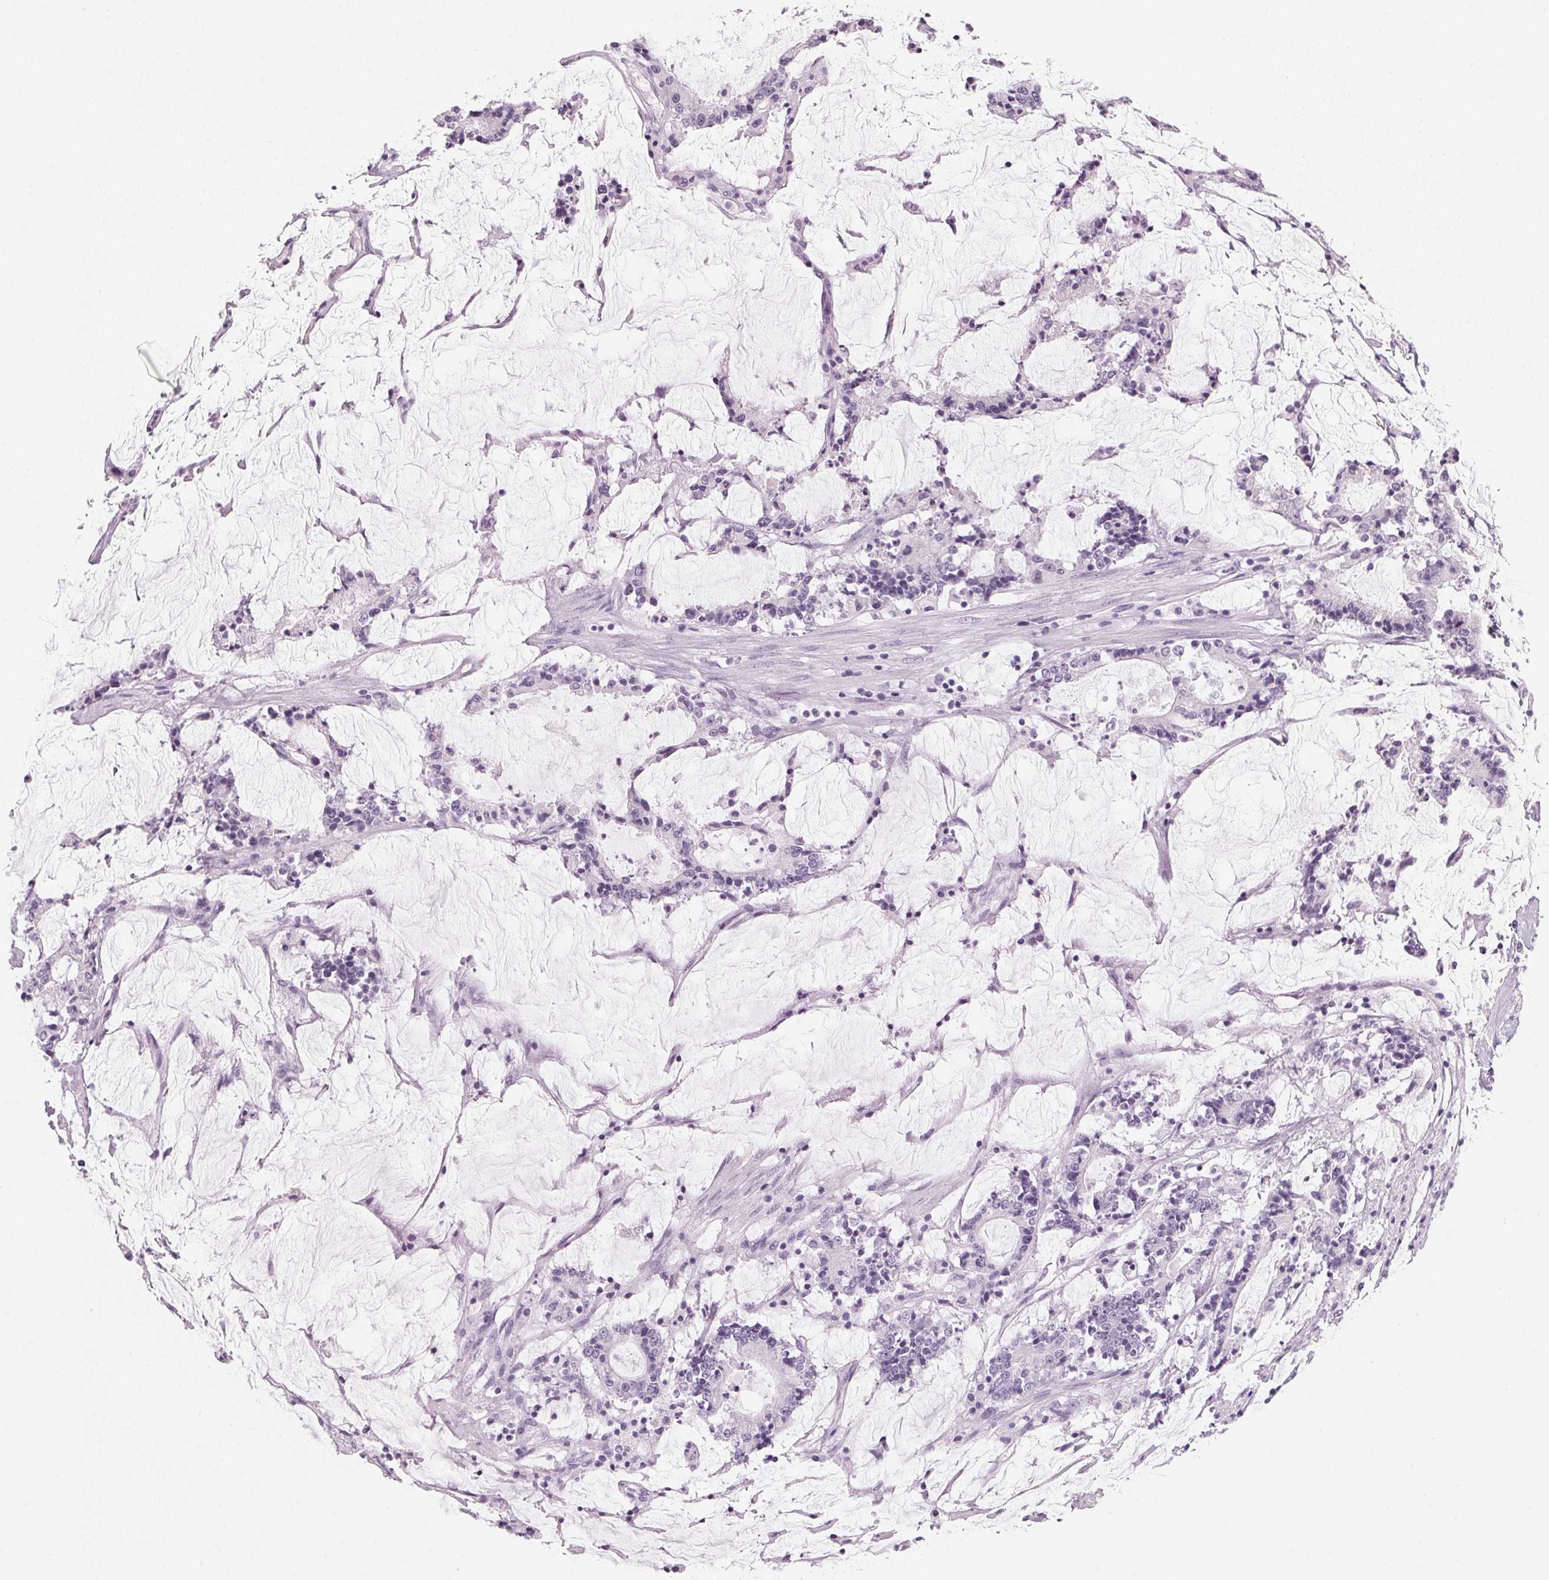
{"staining": {"intensity": "negative", "quantity": "none", "location": "none"}, "tissue": "stomach cancer", "cell_type": "Tumor cells", "image_type": "cancer", "snomed": [{"axis": "morphology", "description": "Adenocarcinoma, NOS"}, {"axis": "topography", "description": "Stomach, upper"}], "caption": "An immunohistochemistry (IHC) image of stomach cancer (adenocarcinoma) is shown. There is no staining in tumor cells of stomach cancer (adenocarcinoma).", "gene": "DNTTIP2", "patient": {"sex": "male", "age": 68}}